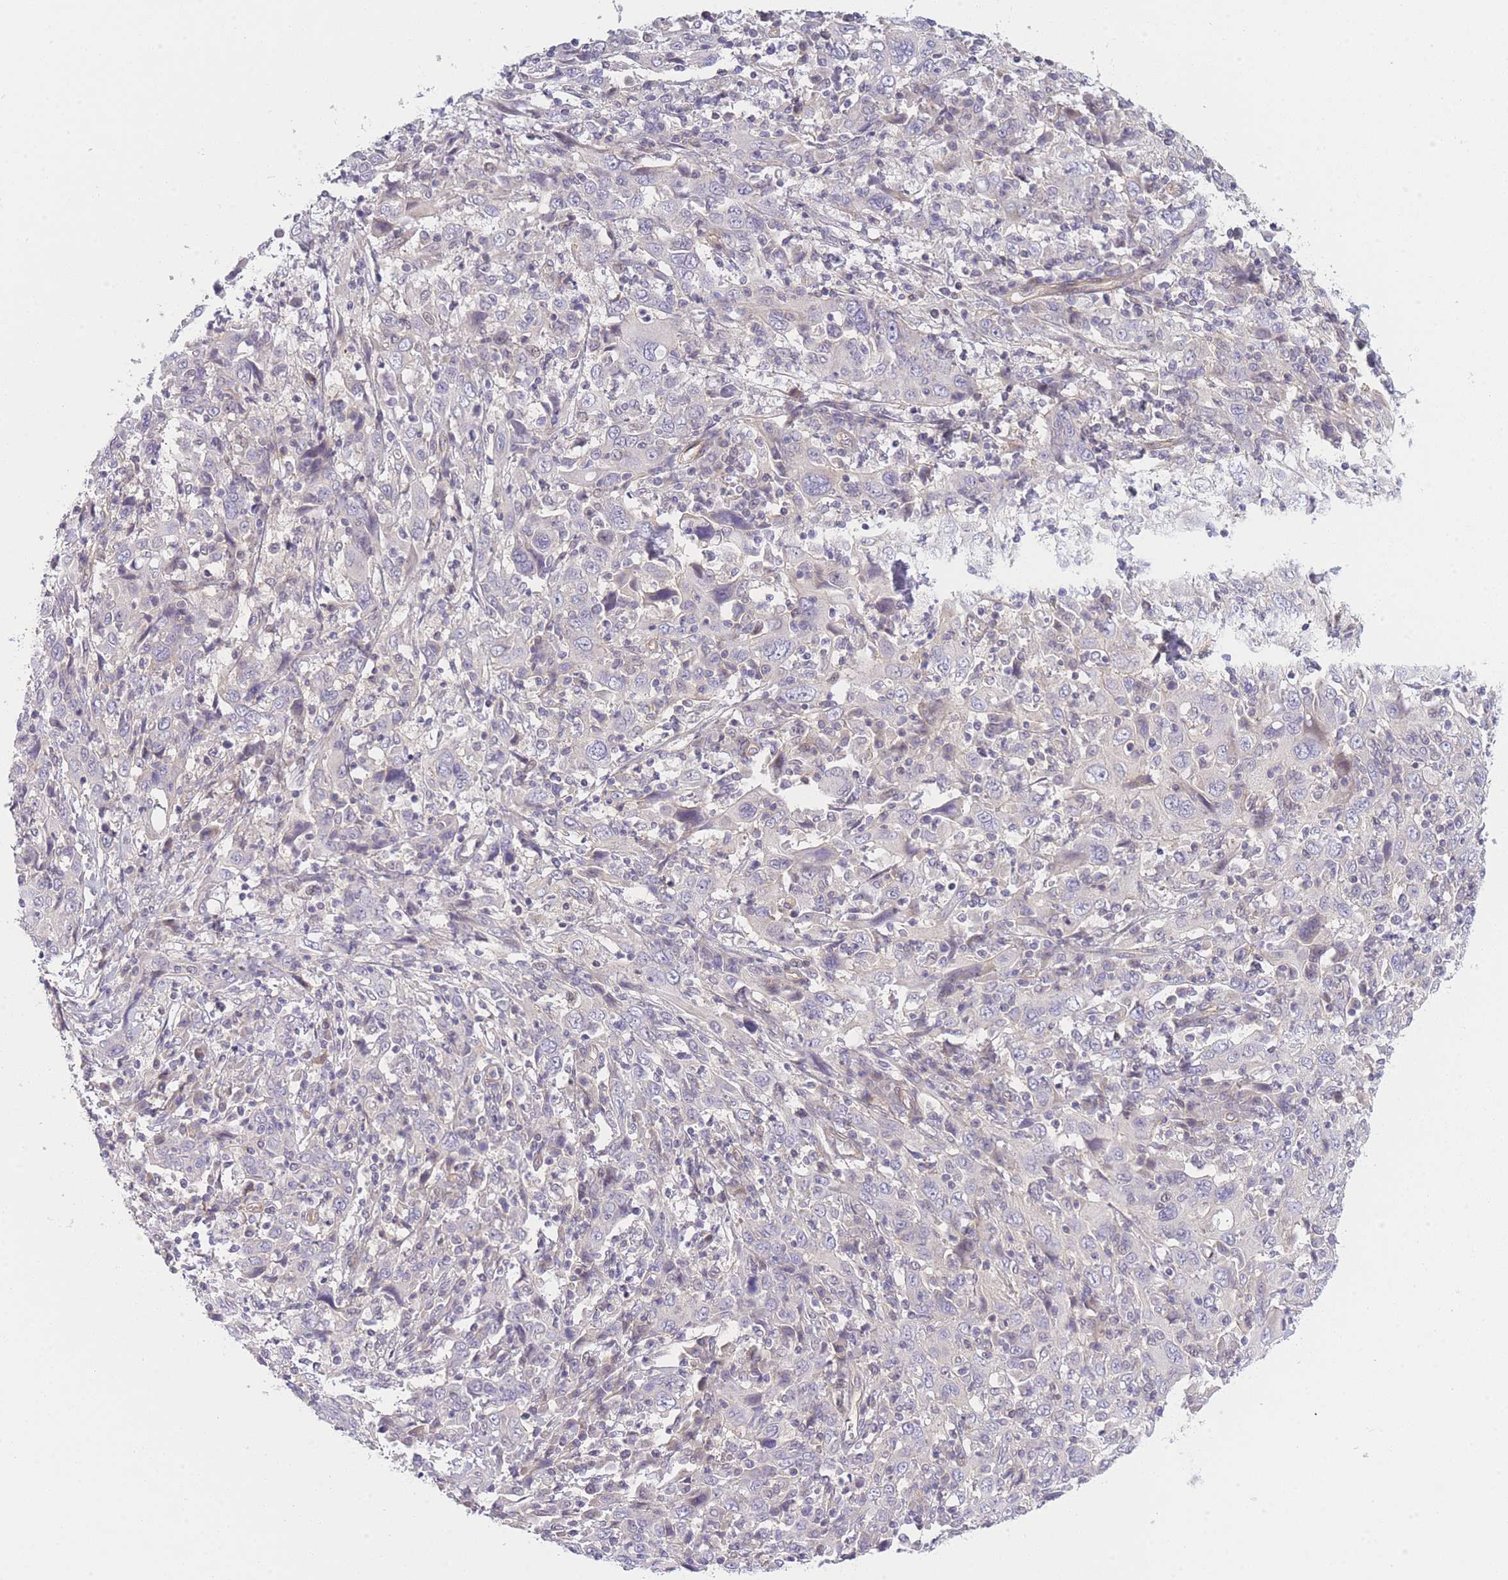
{"staining": {"intensity": "negative", "quantity": "none", "location": "none"}, "tissue": "cervical cancer", "cell_type": "Tumor cells", "image_type": "cancer", "snomed": [{"axis": "morphology", "description": "Squamous cell carcinoma, NOS"}, {"axis": "topography", "description": "Cervix"}], "caption": "Immunohistochemistry of cervical squamous cell carcinoma exhibits no positivity in tumor cells.", "gene": "SLC7A6", "patient": {"sex": "female", "age": 46}}